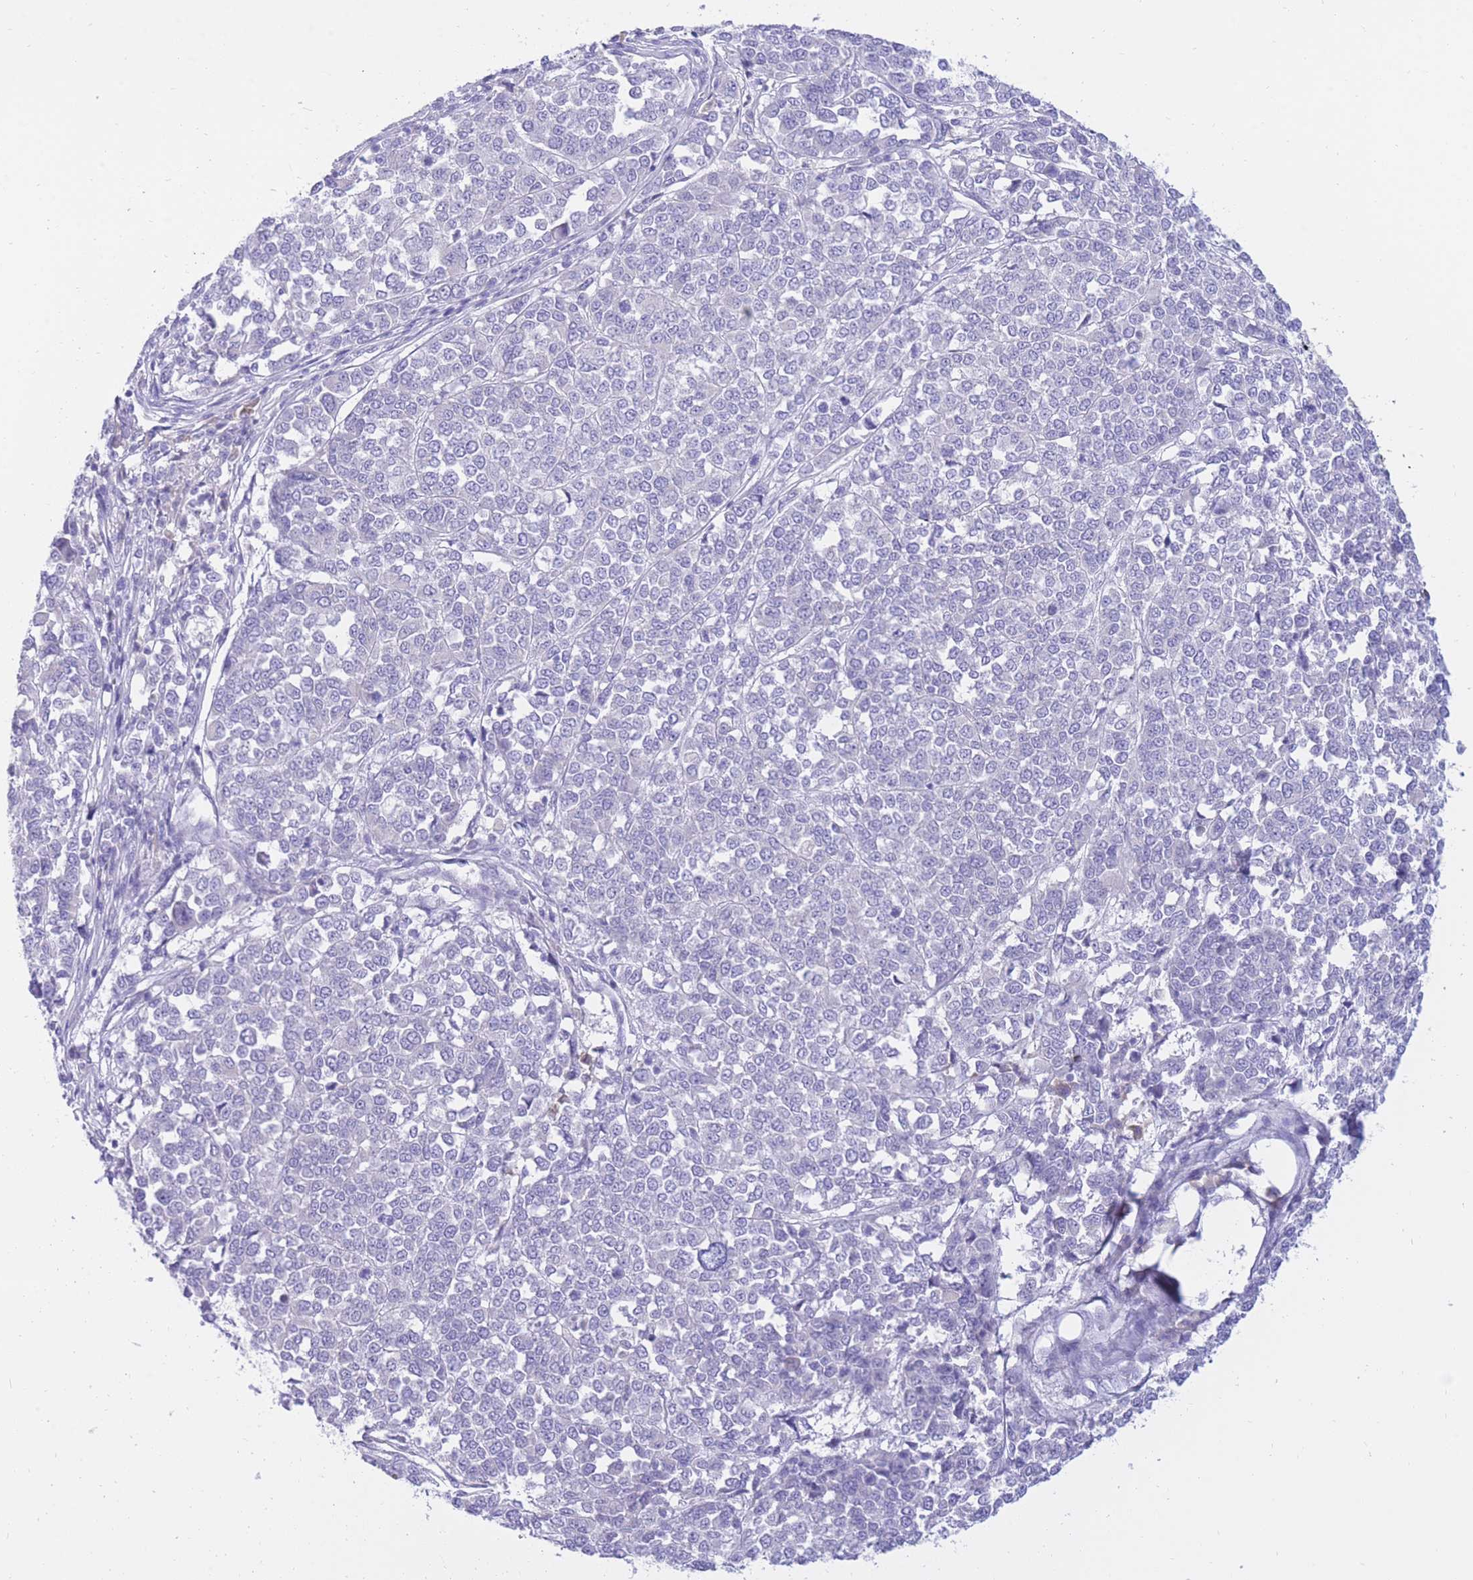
{"staining": {"intensity": "negative", "quantity": "none", "location": "none"}, "tissue": "melanoma", "cell_type": "Tumor cells", "image_type": "cancer", "snomed": [{"axis": "morphology", "description": "Malignant melanoma, Metastatic site"}, {"axis": "topography", "description": "Lymph node"}], "caption": "High magnification brightfield microscopy of malignant melanoma (metastatic site) stained with DAB (3,3'-diaminobenzidine) (brown) and counterstained with hematoxylin (blue): tumor cells show no significant staining.", "gene": "SSUH2", "patient": {"sex": "male", "age": 44}}